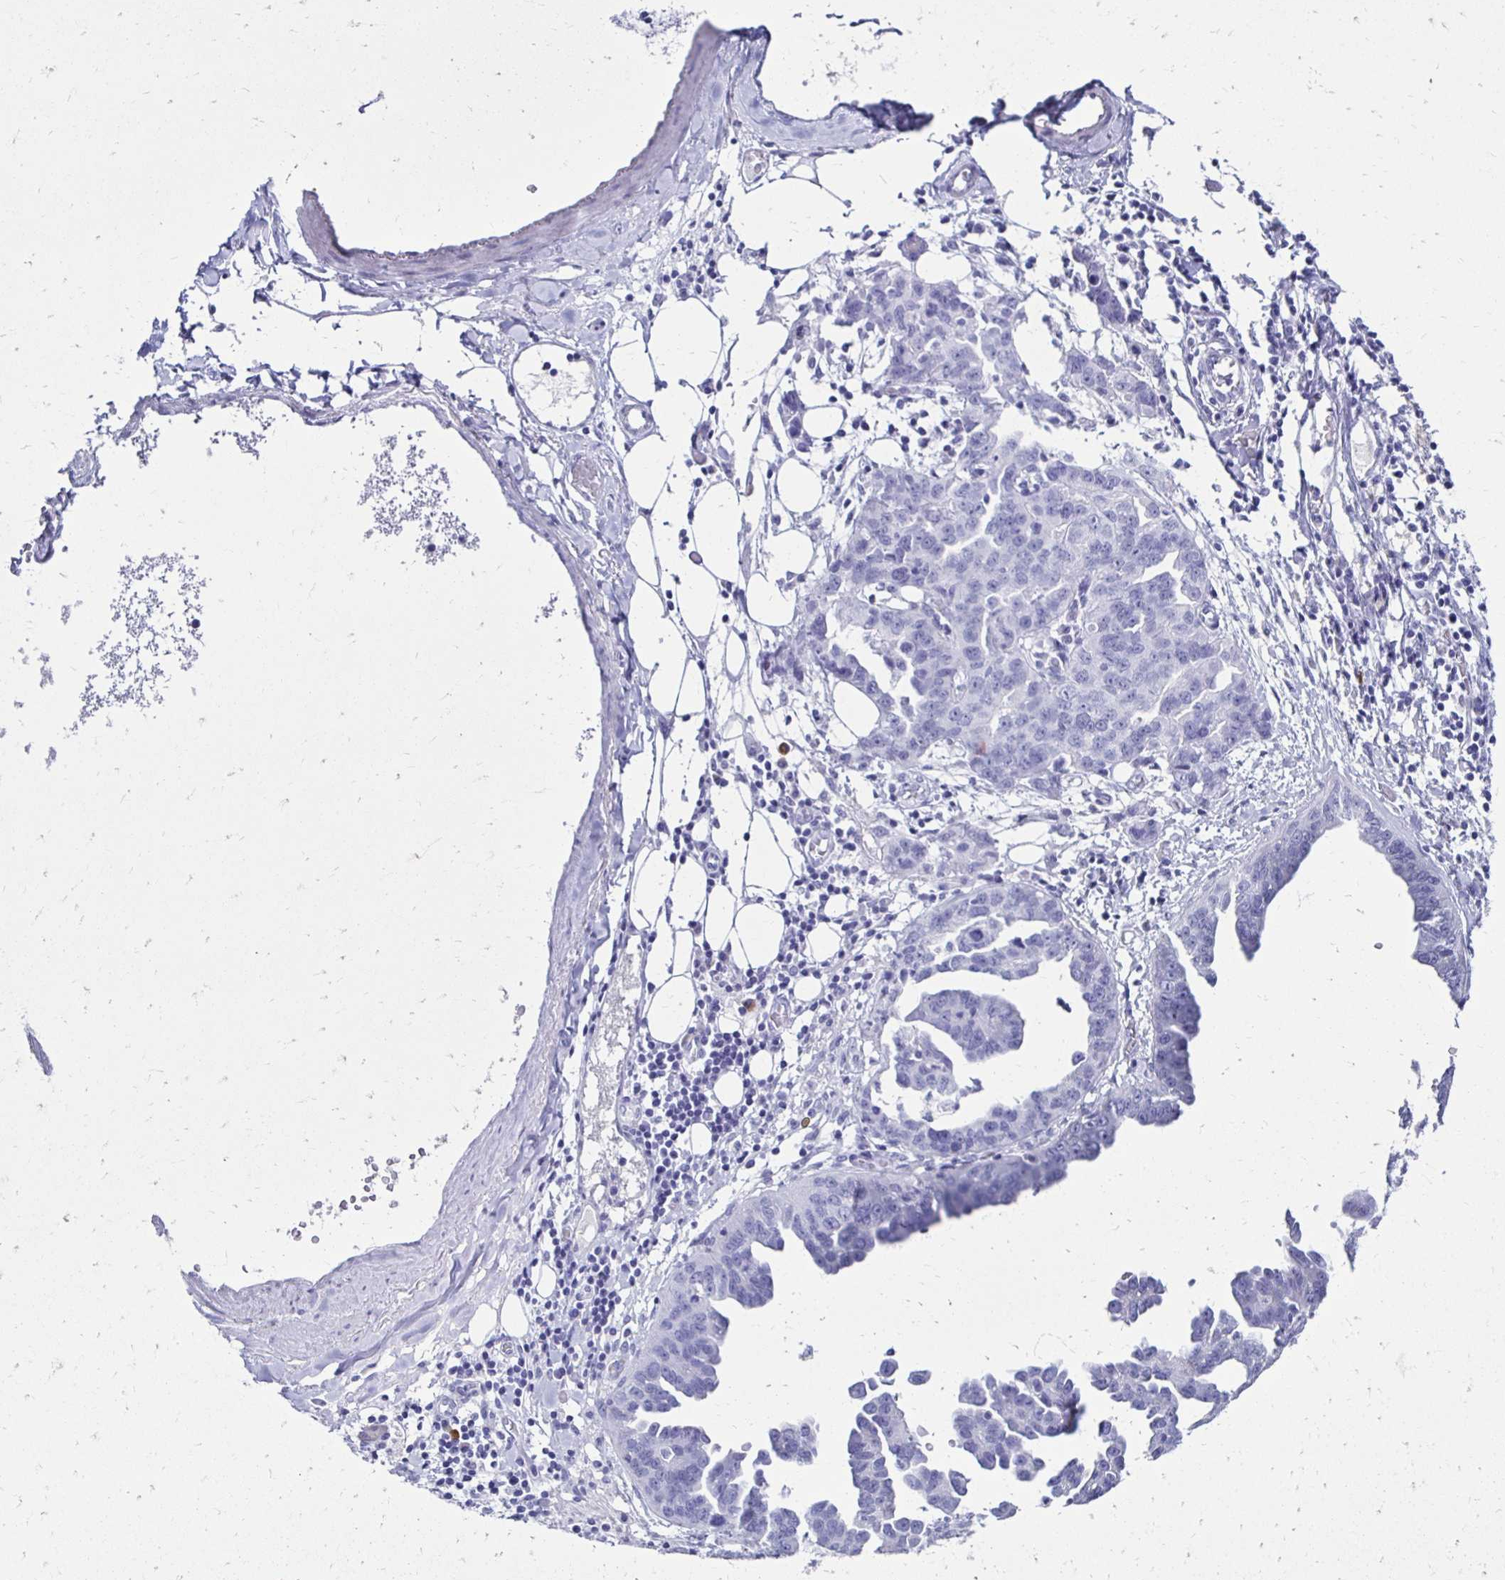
{"staining": {"intensity": "negative", "quantity": "none", "location": "none"}, "tissue": "ovarian cancer", "cell_type": "Tumor cells", "image_type": "cancer", "snomed": [{"axis": "morphology", "description": "Cystadenocarcinoma, serous, NOS"}, {"axis": "topography", "description": "Ovary"}], "caption": "Immunohistochemistry (IHC) of human ovarian cancer reveals no staining in tumor cells.", "gene": "CST5", "patient": {"sex": "female", "age": 75}}